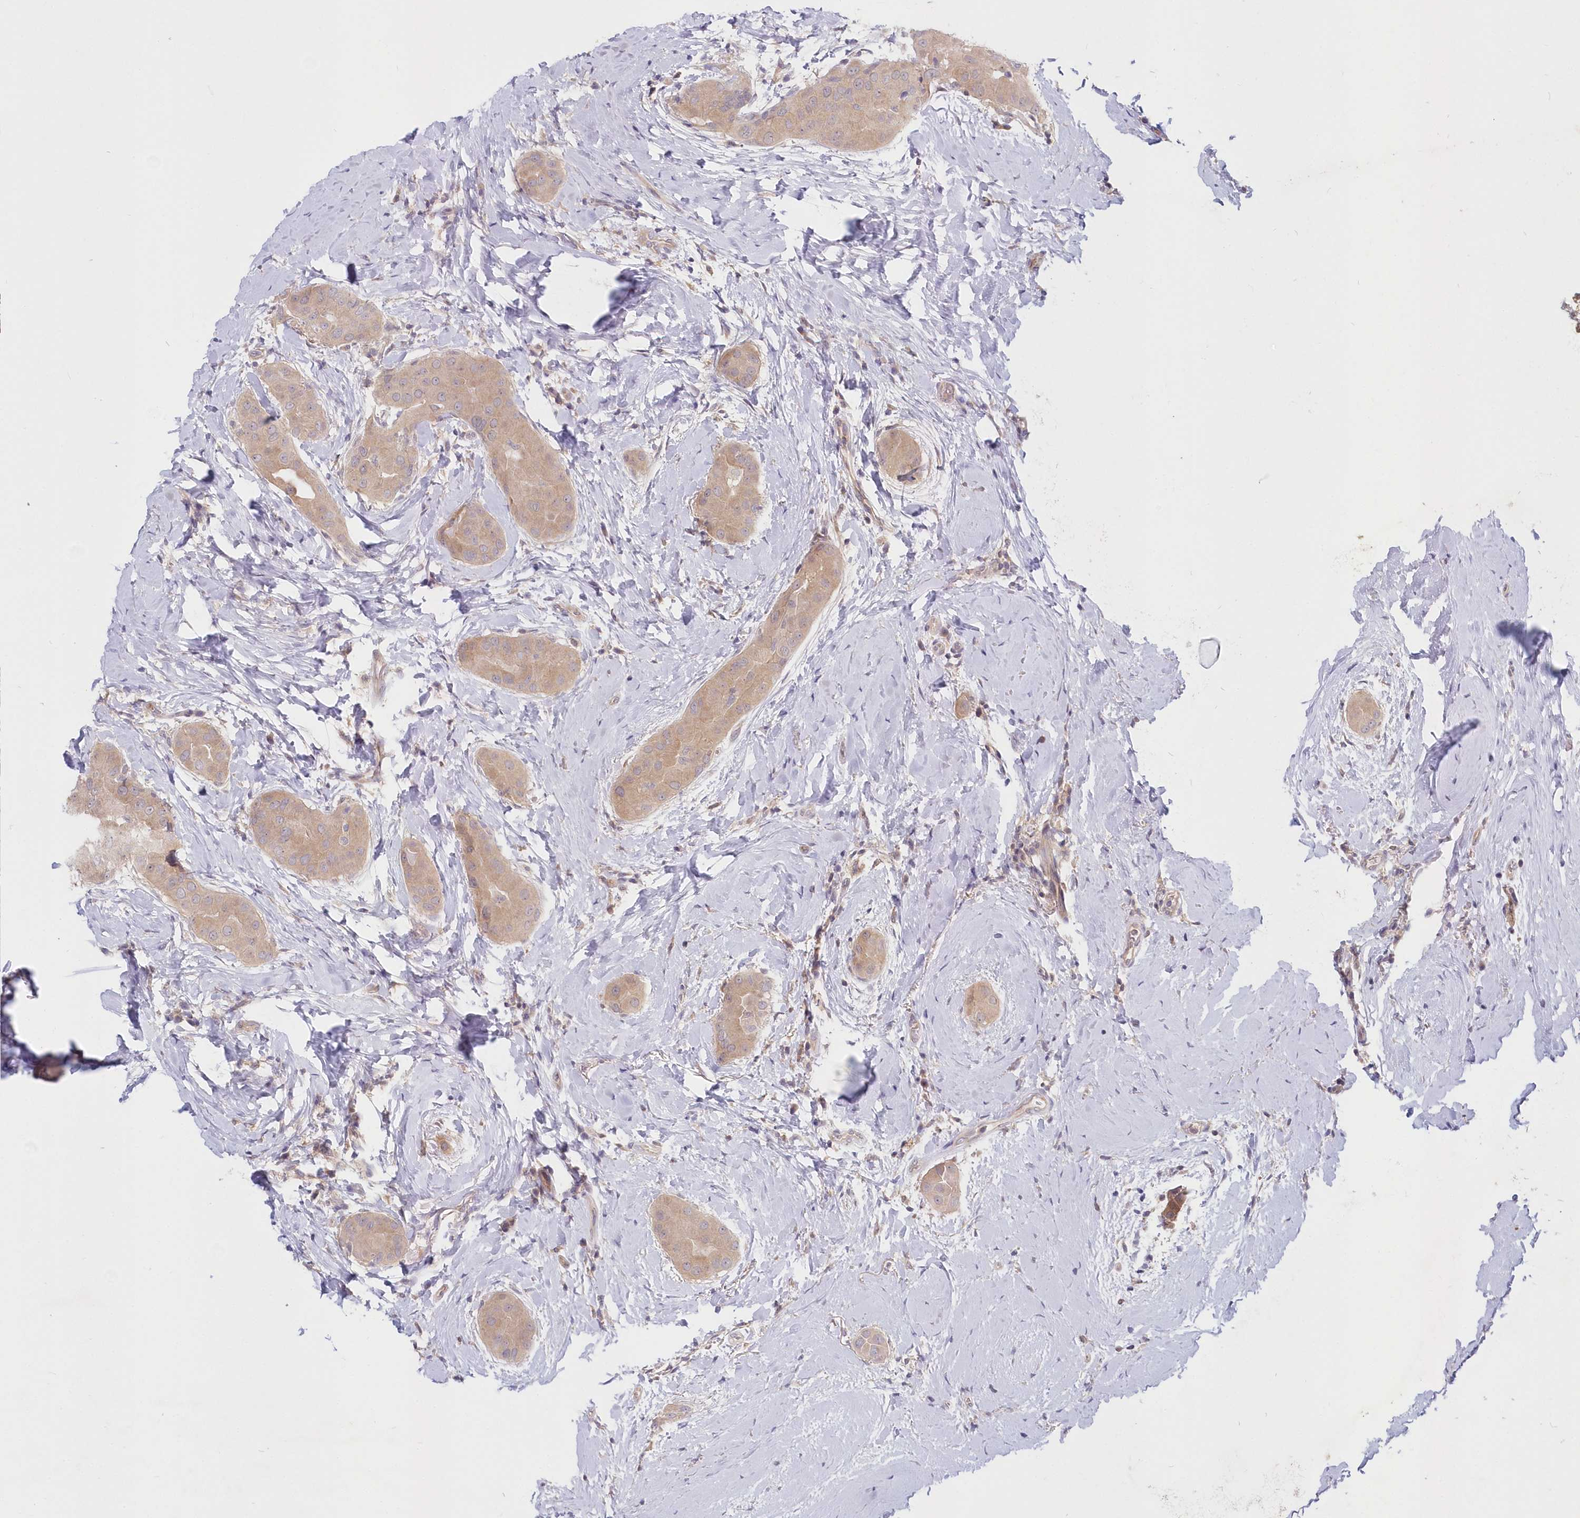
{"staining": {"intensity": "weak", "quantity": ">75%", "location": "cytoplasmic/membranous"}, "tissue": "thyroid cancer", "cell_type": "Tumor cells", "image_type": "cancer", "snomed": [{"axis": "morphology", "description": "Papillary adenocarcinoma, NOS"}, {"axis": "topography", "description": "Thyroid gland"}], "caption": "Protein staining by immunohistochemistry (IHC) exhibits weak cytoplasmic/membranous positivity in approximately >75% of tumor cells in thyroid papillary adenocarcinoma. (IHC, brightfield microscopy, high magnification).", "gene": "KATNA1", "patient": {"sex": "male", "age": 33}}